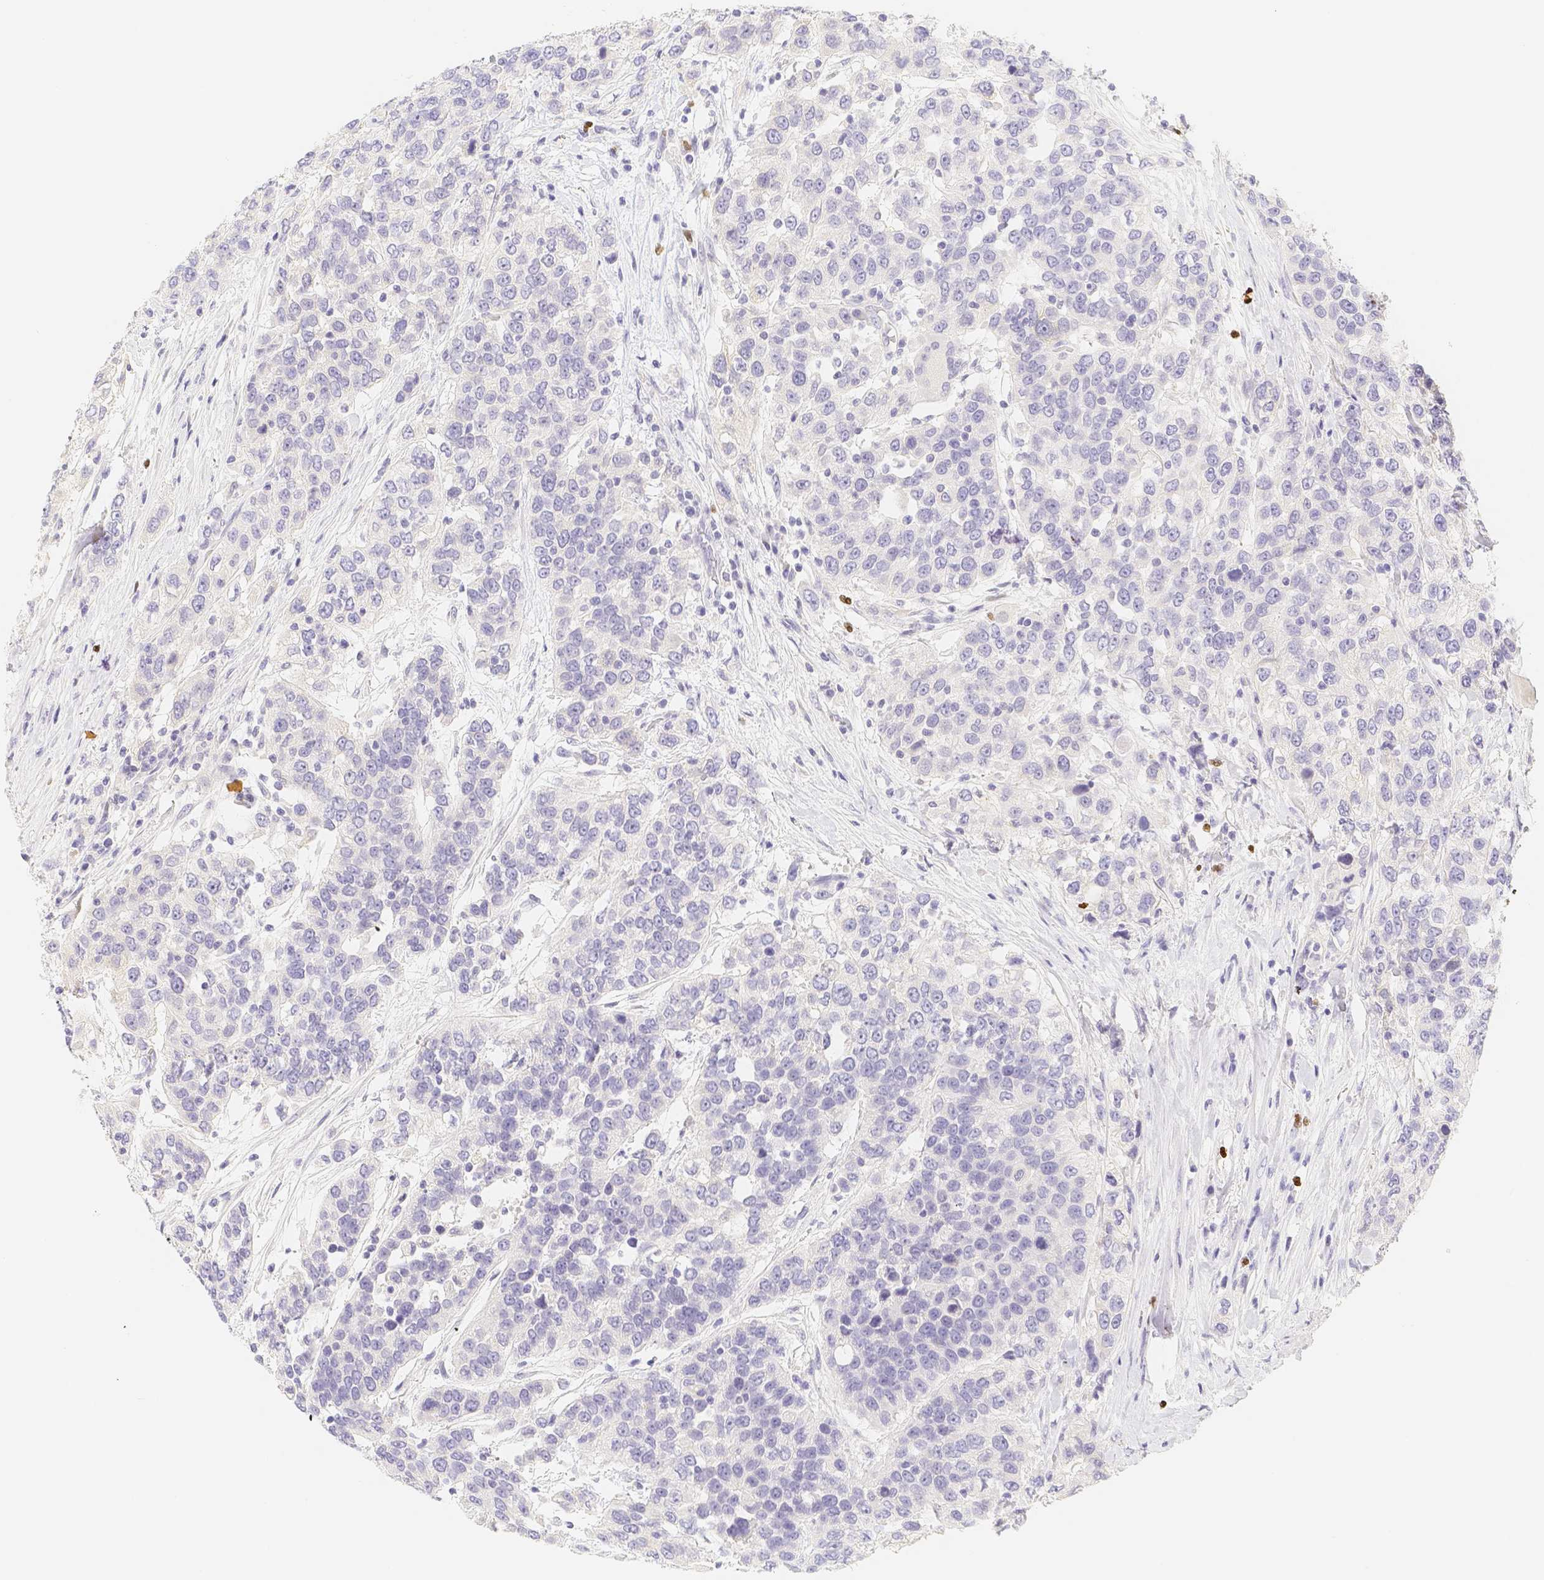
{"staining": {"intensity": "negative", "quantity": "none", "location": "none"}, "tissue": "urothelial cancer", "cell_type": "Tumor cells", "image_type": "cancer", "snomed": [{"axis": "morphology", "description": "Urothelial carcinoma, High grade"}, {"axis": "topography", "description": "Urinary bladder"}], "caption": "This micrograph is of urothelial carcinoma (high-grade) stained with immunohistochemistry (IHC) to label a protein in brown with the nuclei are counter-stained blue. There is no staining in tumor cells. The staining was performed using DAB to visualize the protein expression in brown, while the nuclei were stained in blue with hematoxylin (Magnification: 20x).", "gene": "PADI4", "patient": {"sex": "female", "age": 80}}